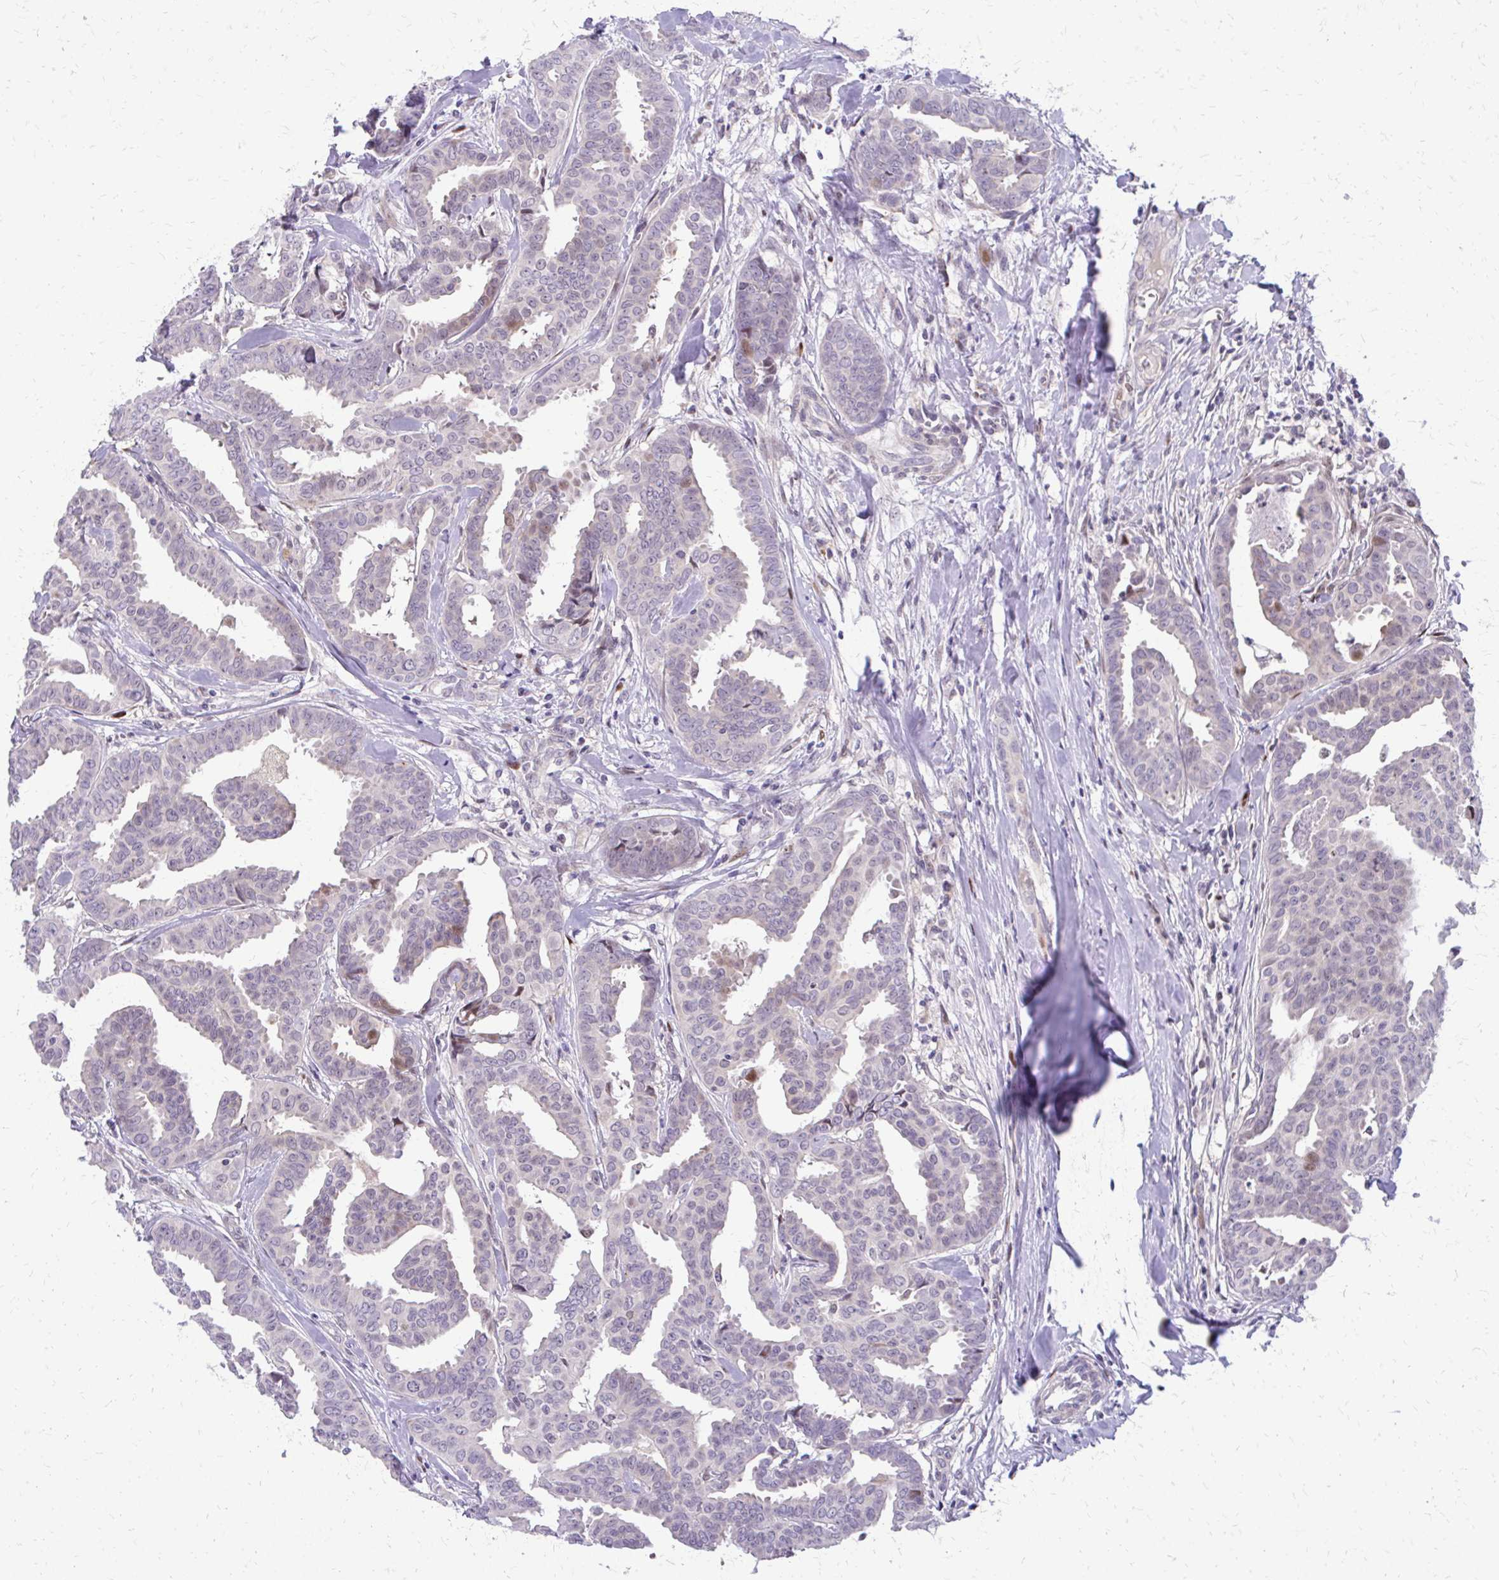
{"staining": {"intensity": "weak", "quantity": "<25%", "location": "nuclear"}, "tissue": "breast cancer", "cell_type": "Tumor cells", "image_type": "cancer", "snomed": [{"axis": "morphology", "description": "Duct carcinoma"}, {"axis": "topography", "description": "Breast"}], "caption": "IHC micrograph of neoplastic tissue: breast intraductal carcinoma stained with DAB shows no significant protein positivity in tumor cells.", "gene": "PPDPFL", "patient": {"sex": "female", "age": 45}}